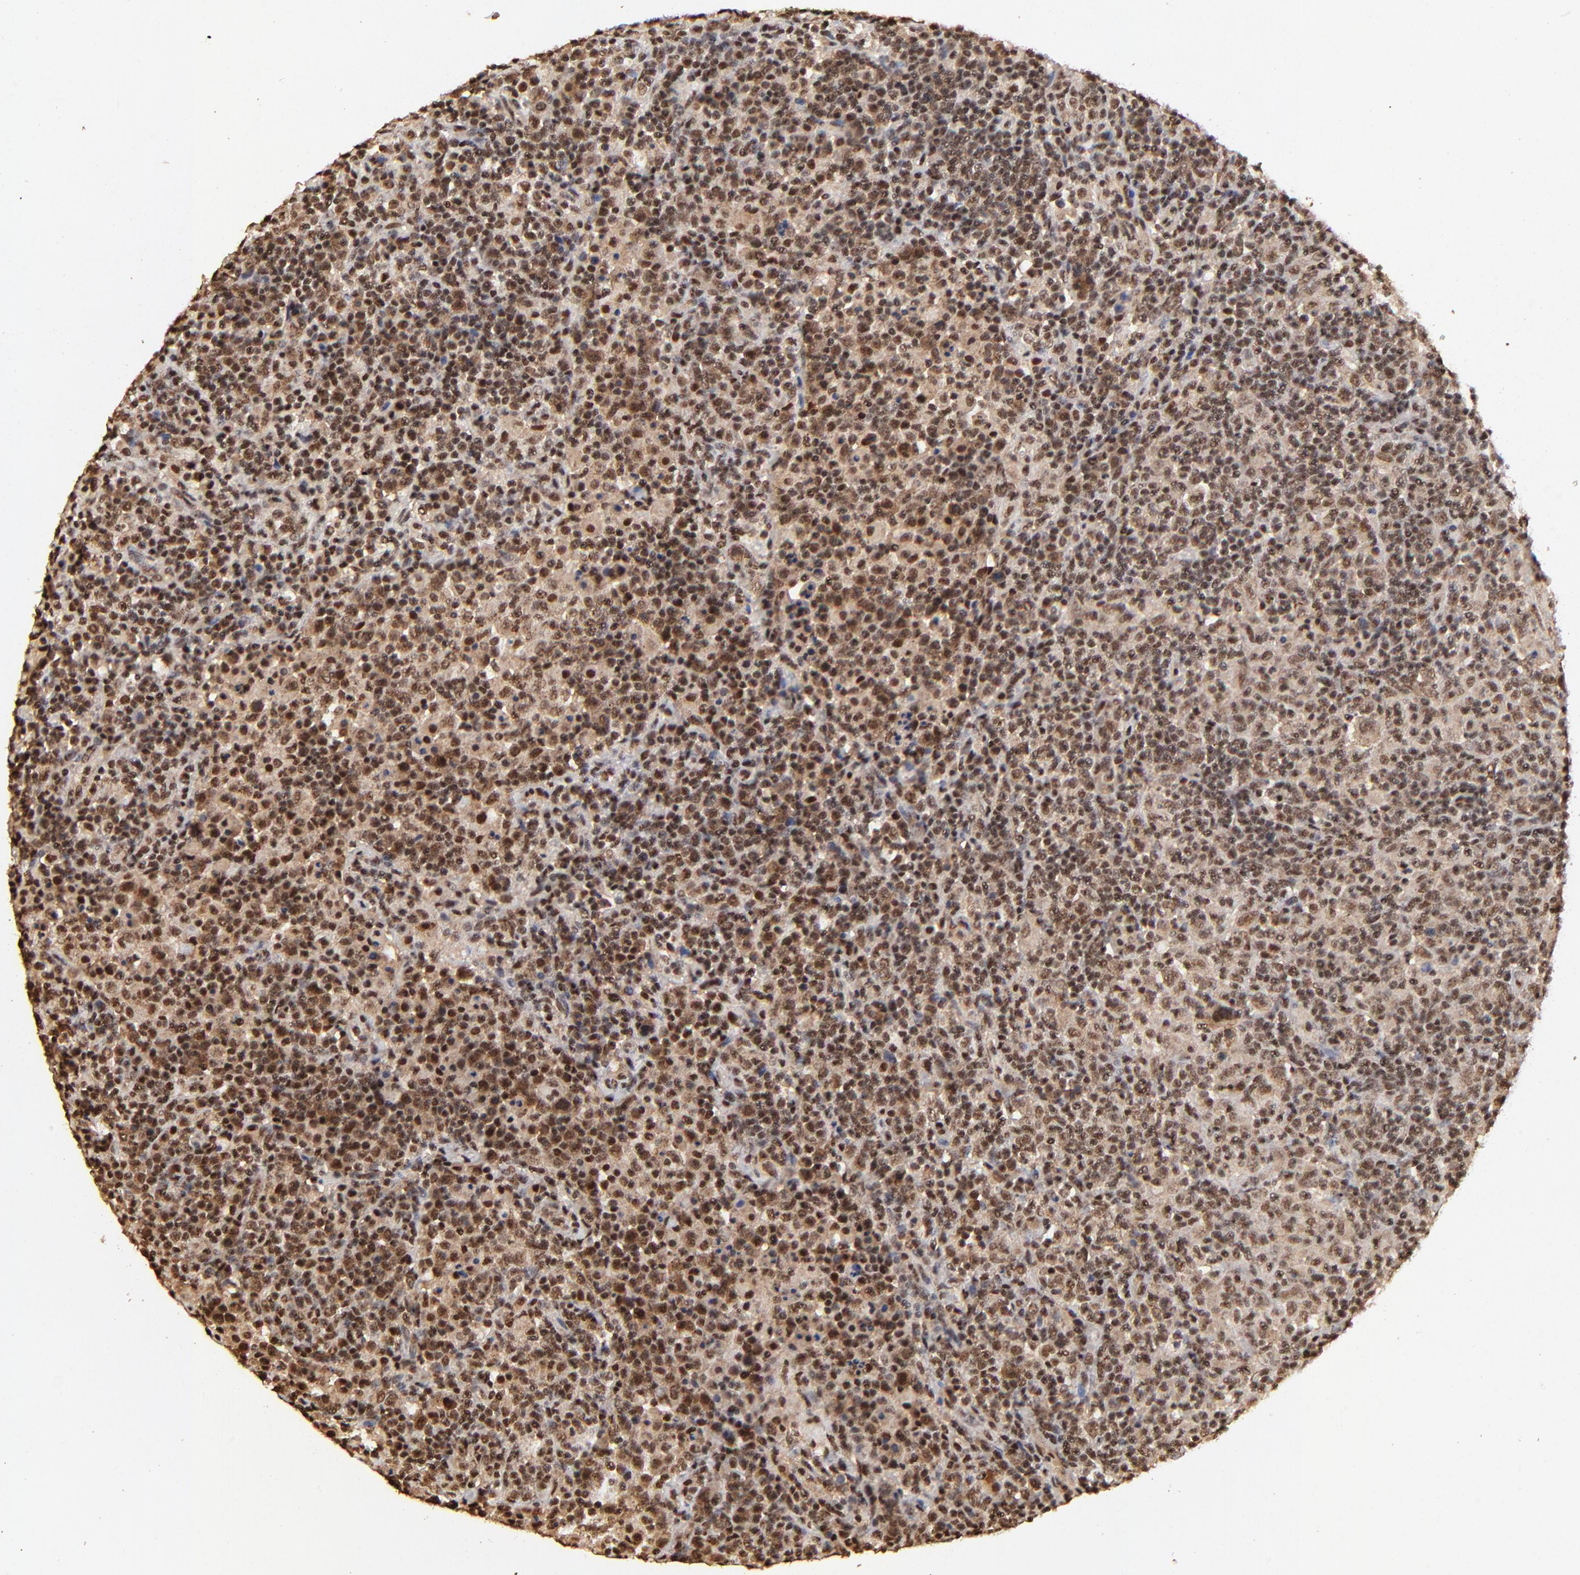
{"staining": {"intensity": "moderate", "quantity": ">75%", "location": "cytoplasmic/membranous,nuclear"}, "tissue": "lymphoma", "cell_type": "Tumor cells", "image_type": "cancer", "snomed": [{"axis": "morphology", "description": "Hodgkin's disease, NOS"}, {"axis": "topography", "description": "Lymph node"}], "caption": "Immunohistochemical staining of Hodgkin's disease demonstrates medium levels of moderate cytoplasmic/membranous and nuclear positivity in about >75% of tumor cells.", "gene": "MED12", "patient": {"sex": "male", "age": 65}}